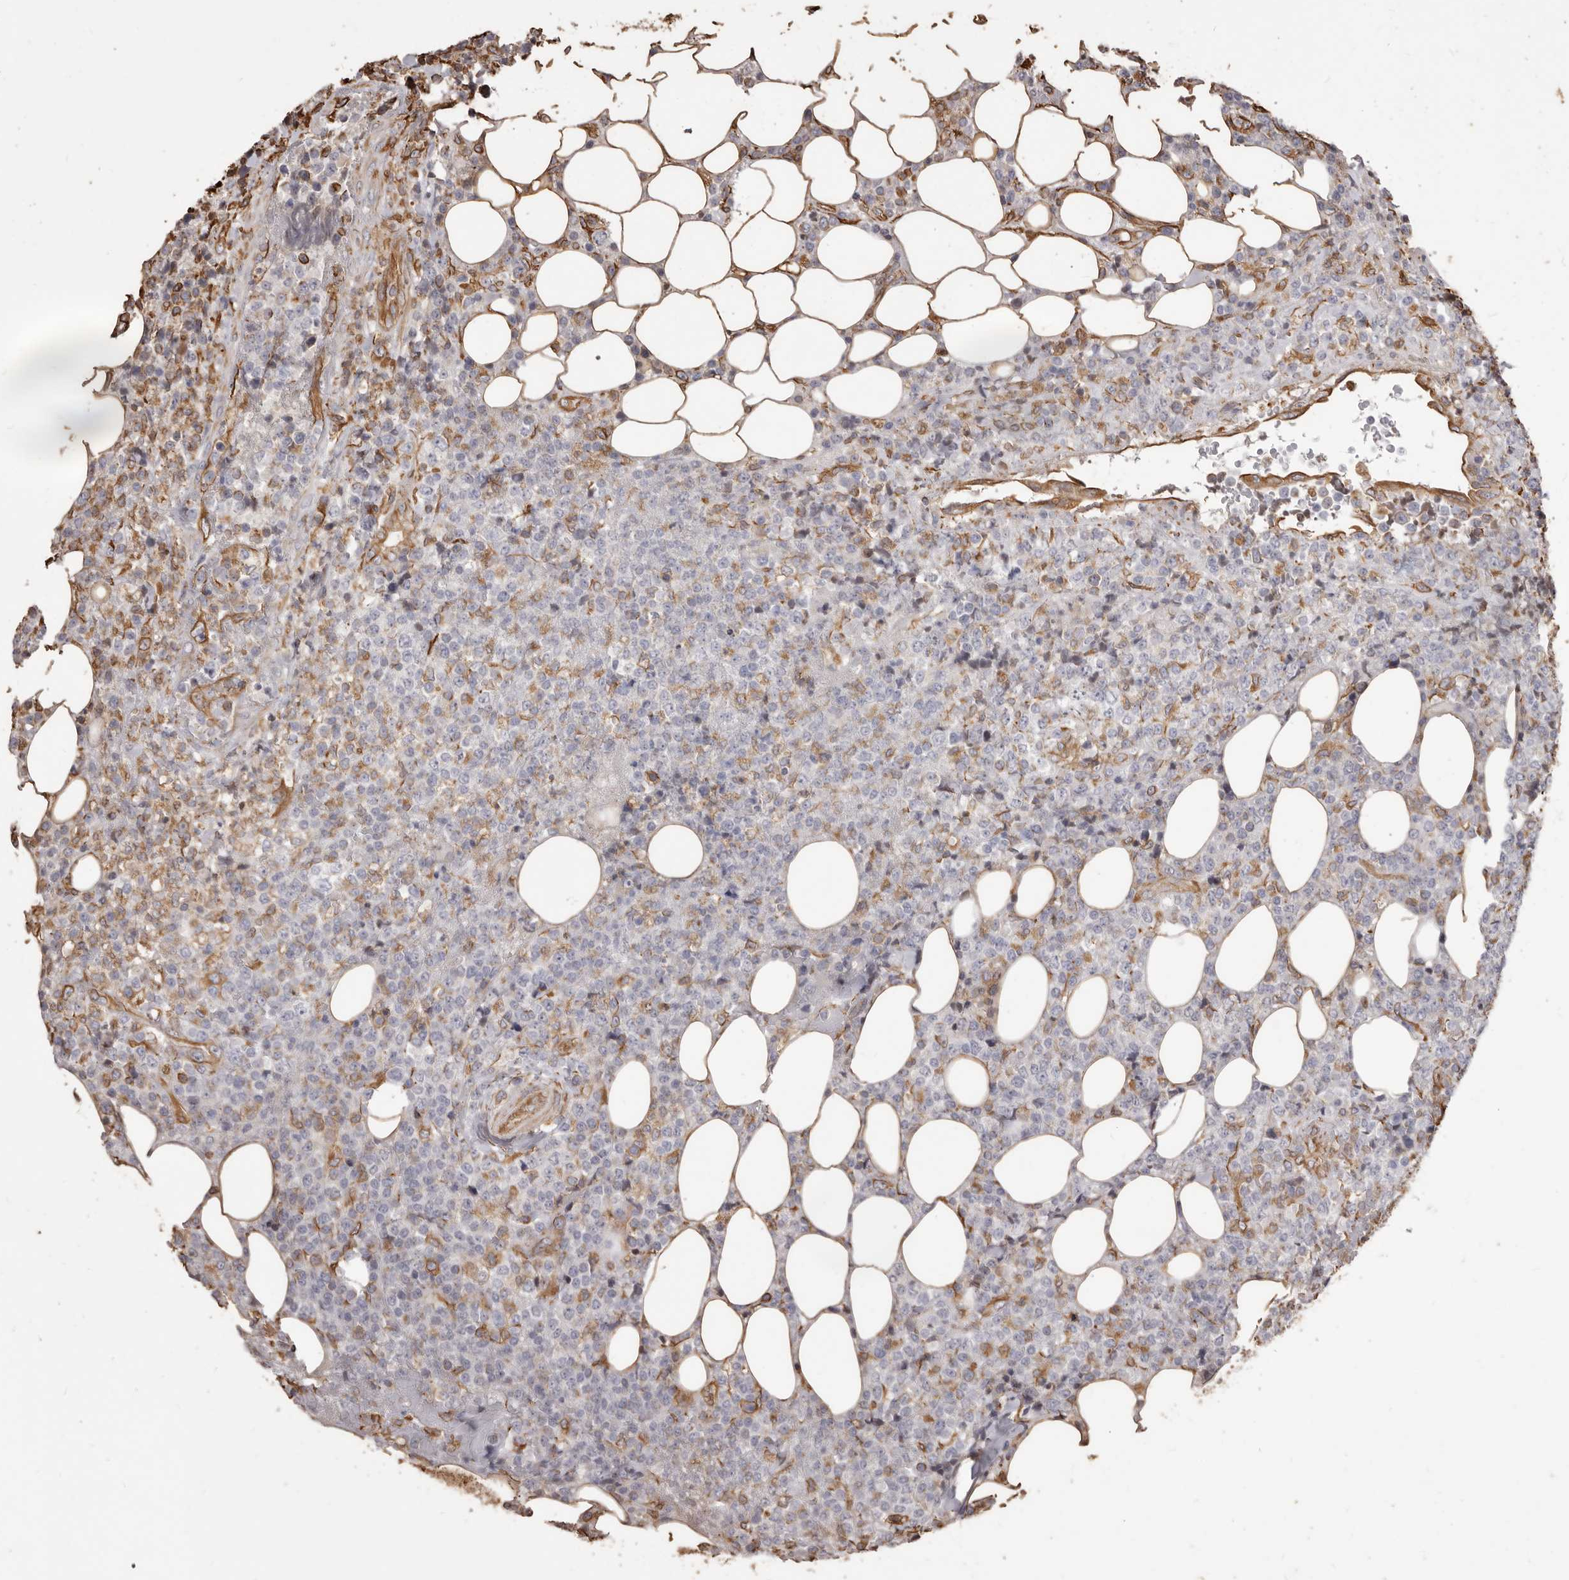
{"staining": {"intensity": "moderate", "quantity": "<25%", "location": "cytoplasmic/membranous"}, "tissue": "lymphoma", "cell_type": "Tumor cells", "image_type": "cancer", "snomed": [{"axis": "morphology", "description": "Malignant lymphoma, non-Hodgkin's type, High grade"}, {"axis": "topography", "description": "Lymph node"}], "caption": "This micrograph exhibits immunohistochemistry (IHC) staining of human high-grade malignant lymphoma, non-Hodgkin's type, with low moderate cytoplasmic/membranous positivity in approximately <25% of tumor cells.", "gene": "MTURN", "patient": {"sex": "male", "age": 13}}